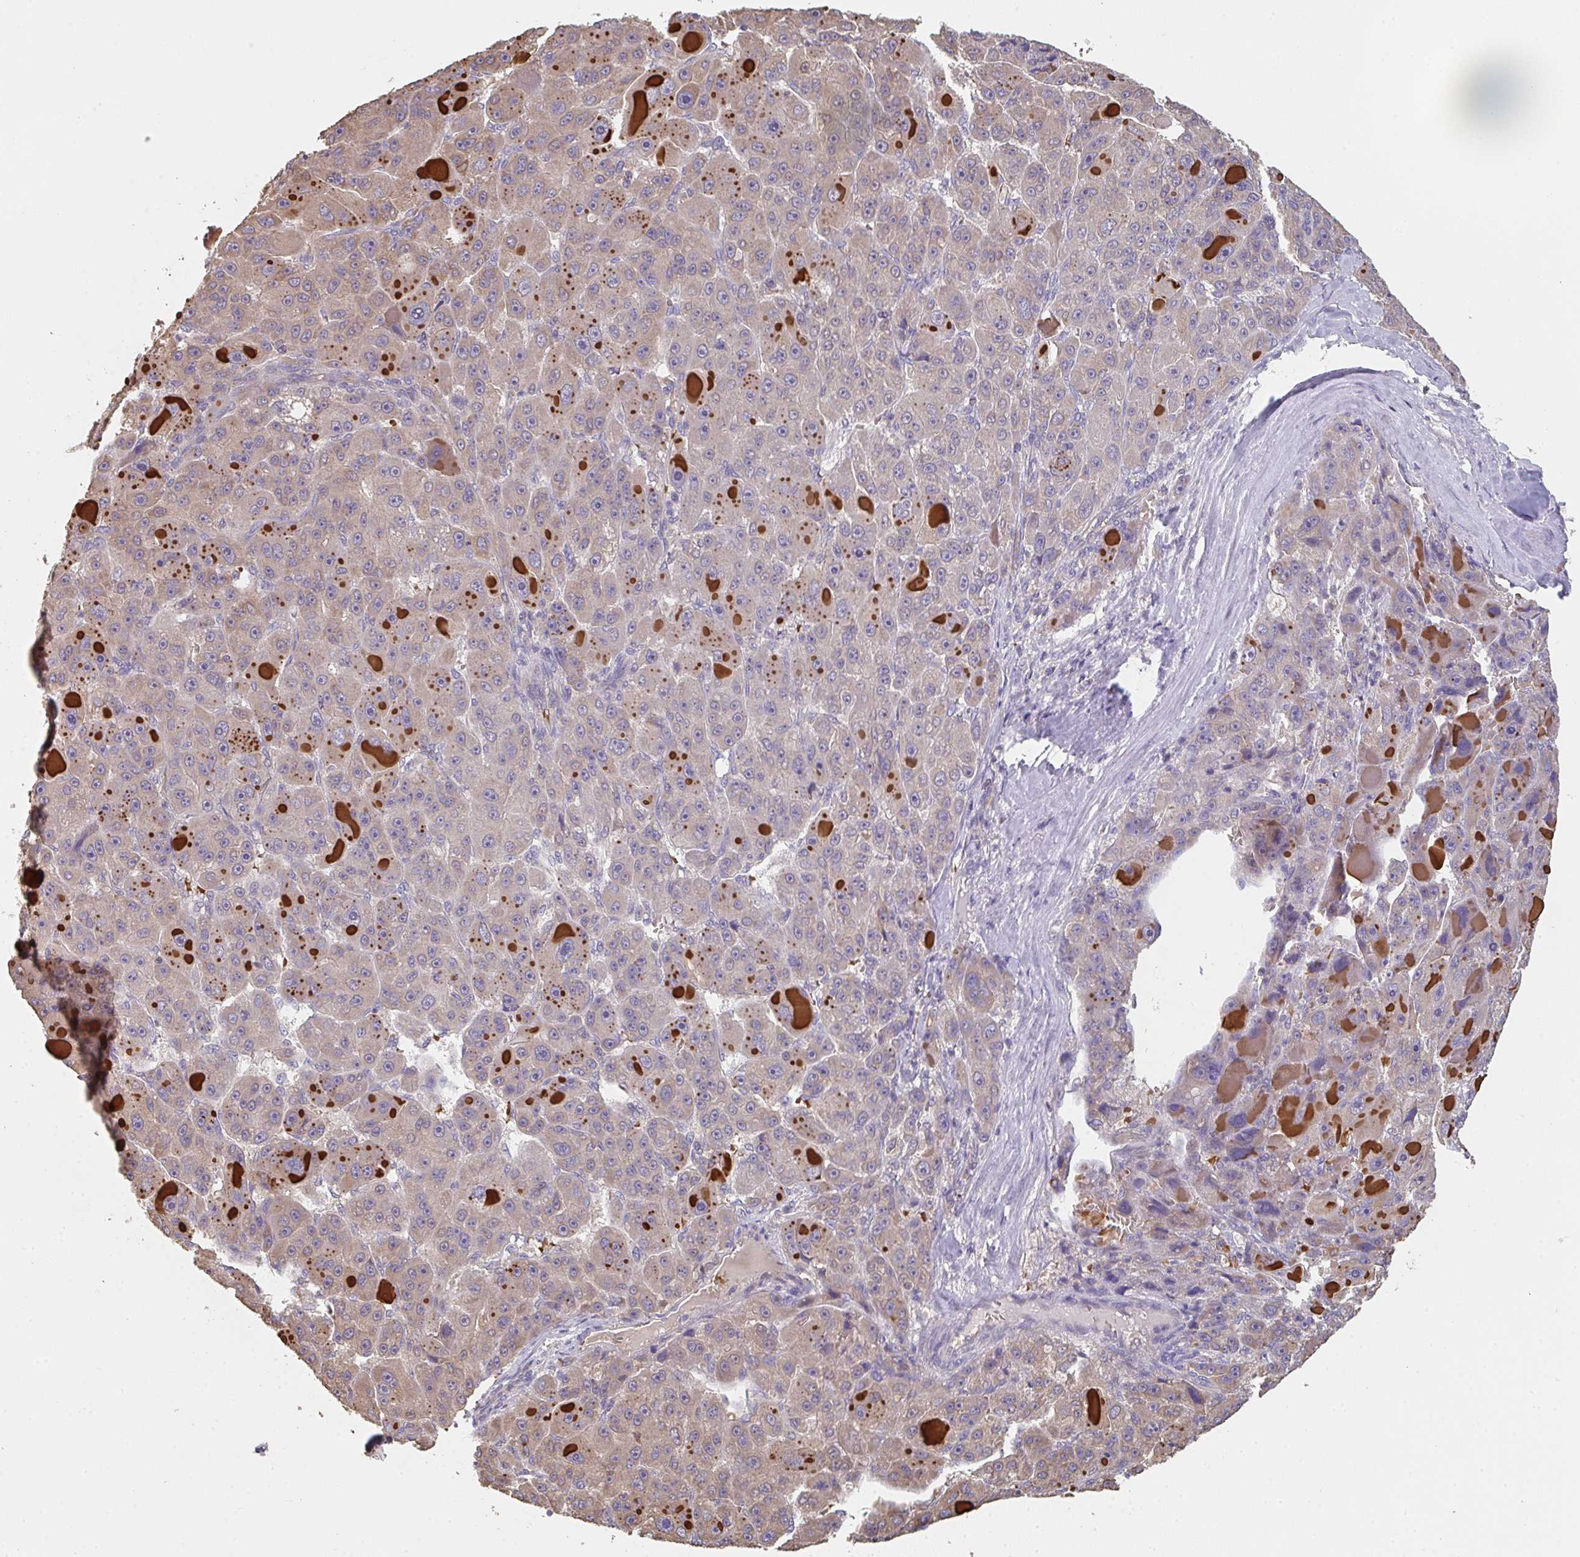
{"staining": {"intensity": "weak", "quantity": "25%-75%", "location": "cytoplasmic/membranous"}, "tissue": "liver cancer", "cell_type": "Tumor cells", "image_type": "cancer", "snomed": [{"axis": "morphology", "description": "Carcinoma, Hepatocellular, NOS"}, {"axis": "topography", "description": "Liver"}], "caption": "Human liver cancer stained with a protein marker exhibits weak staining in tumor cells.", "gene": "POLG", "patient": {"sex": "male", "age": 76}}